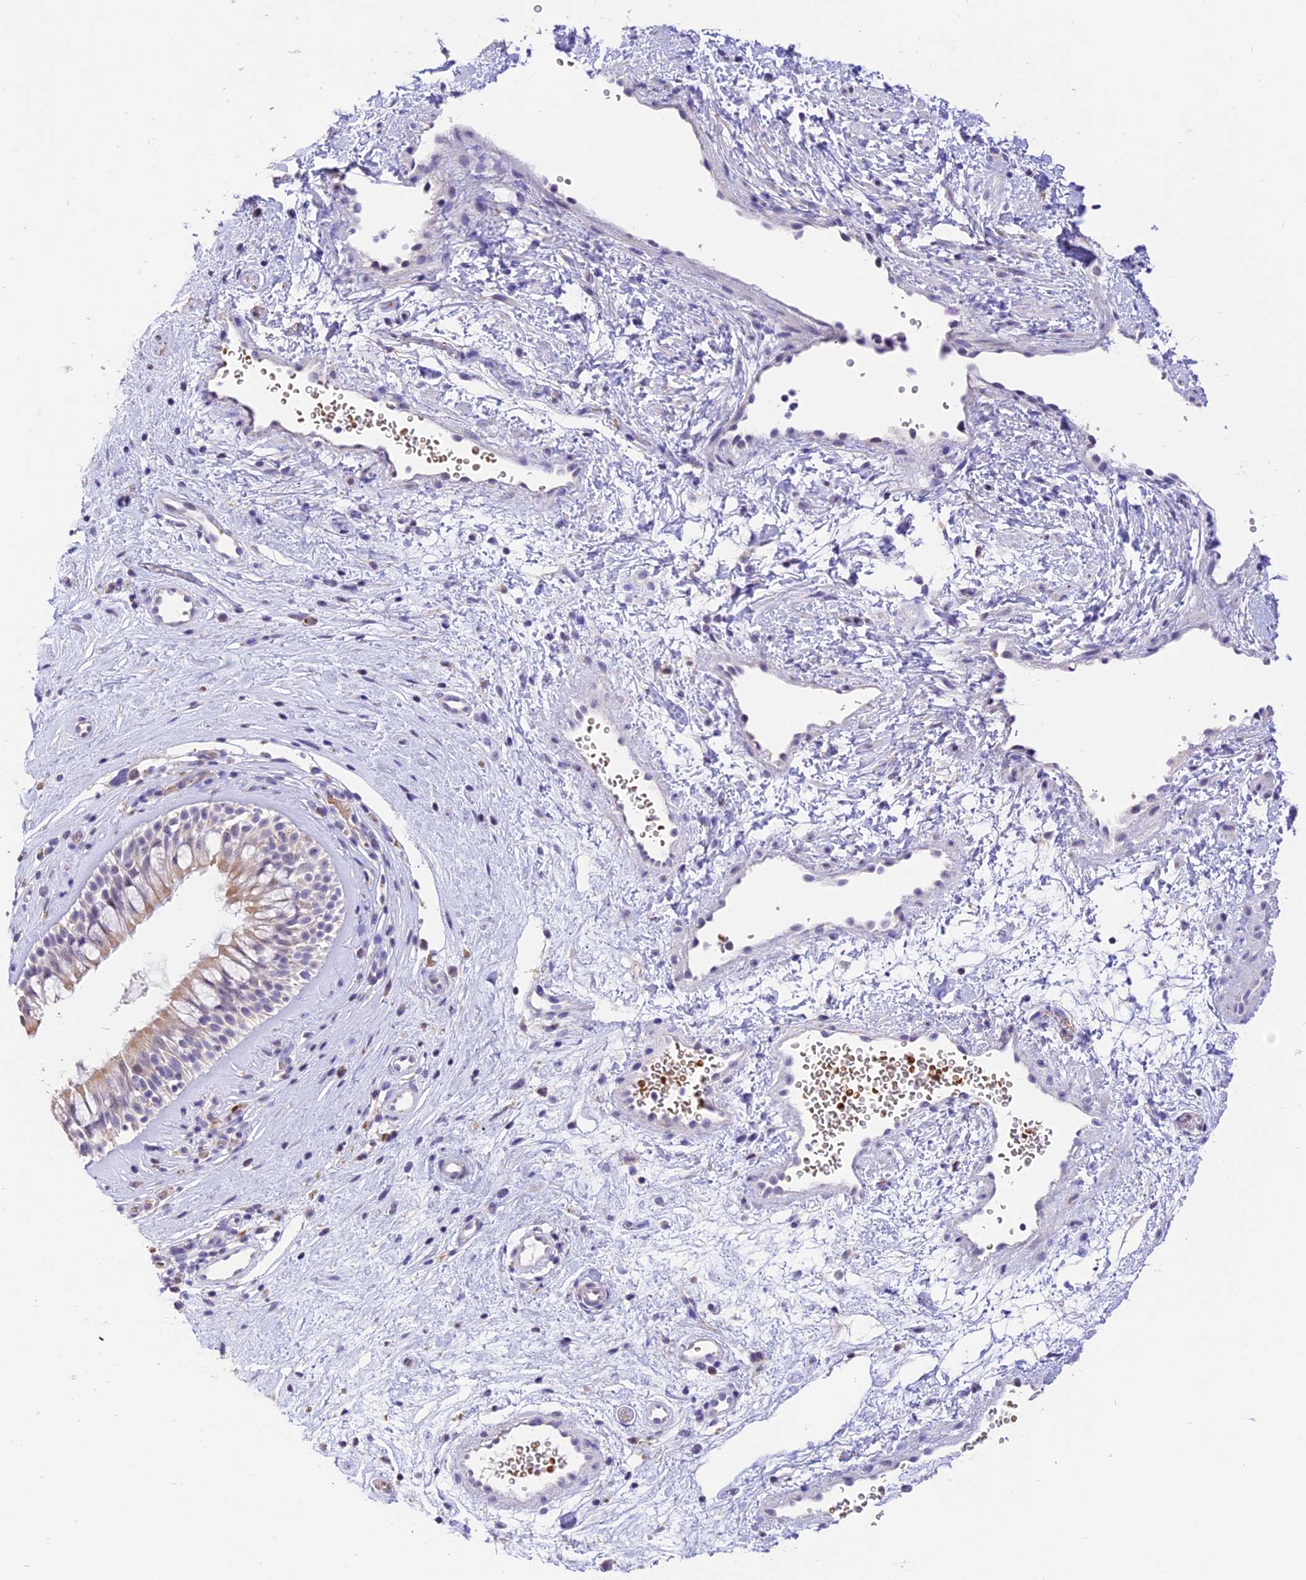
{"staining": {"intensity": "weak", "quantity": "25%-75%", "location": "cytoplasmic/membranous"}, "tissue": "nasopharynx", "cell_type": "Respiratory epithelial cells", "image_type": "normal", "snomed": [{"axis": "morphology", "description": "Normal tissue, NOS"}, {"axis": "topography", "description": "Nasopharynx"}], "caption": "Unremarkable nasopharynx exhibits weak cytoplasmic/membranous expression in about 25%-75% of respiratory epithelial cells, visualized by immunohistochemistry.", "gene": "AHSP", "patient": {"sex": "male", "age": 32}}